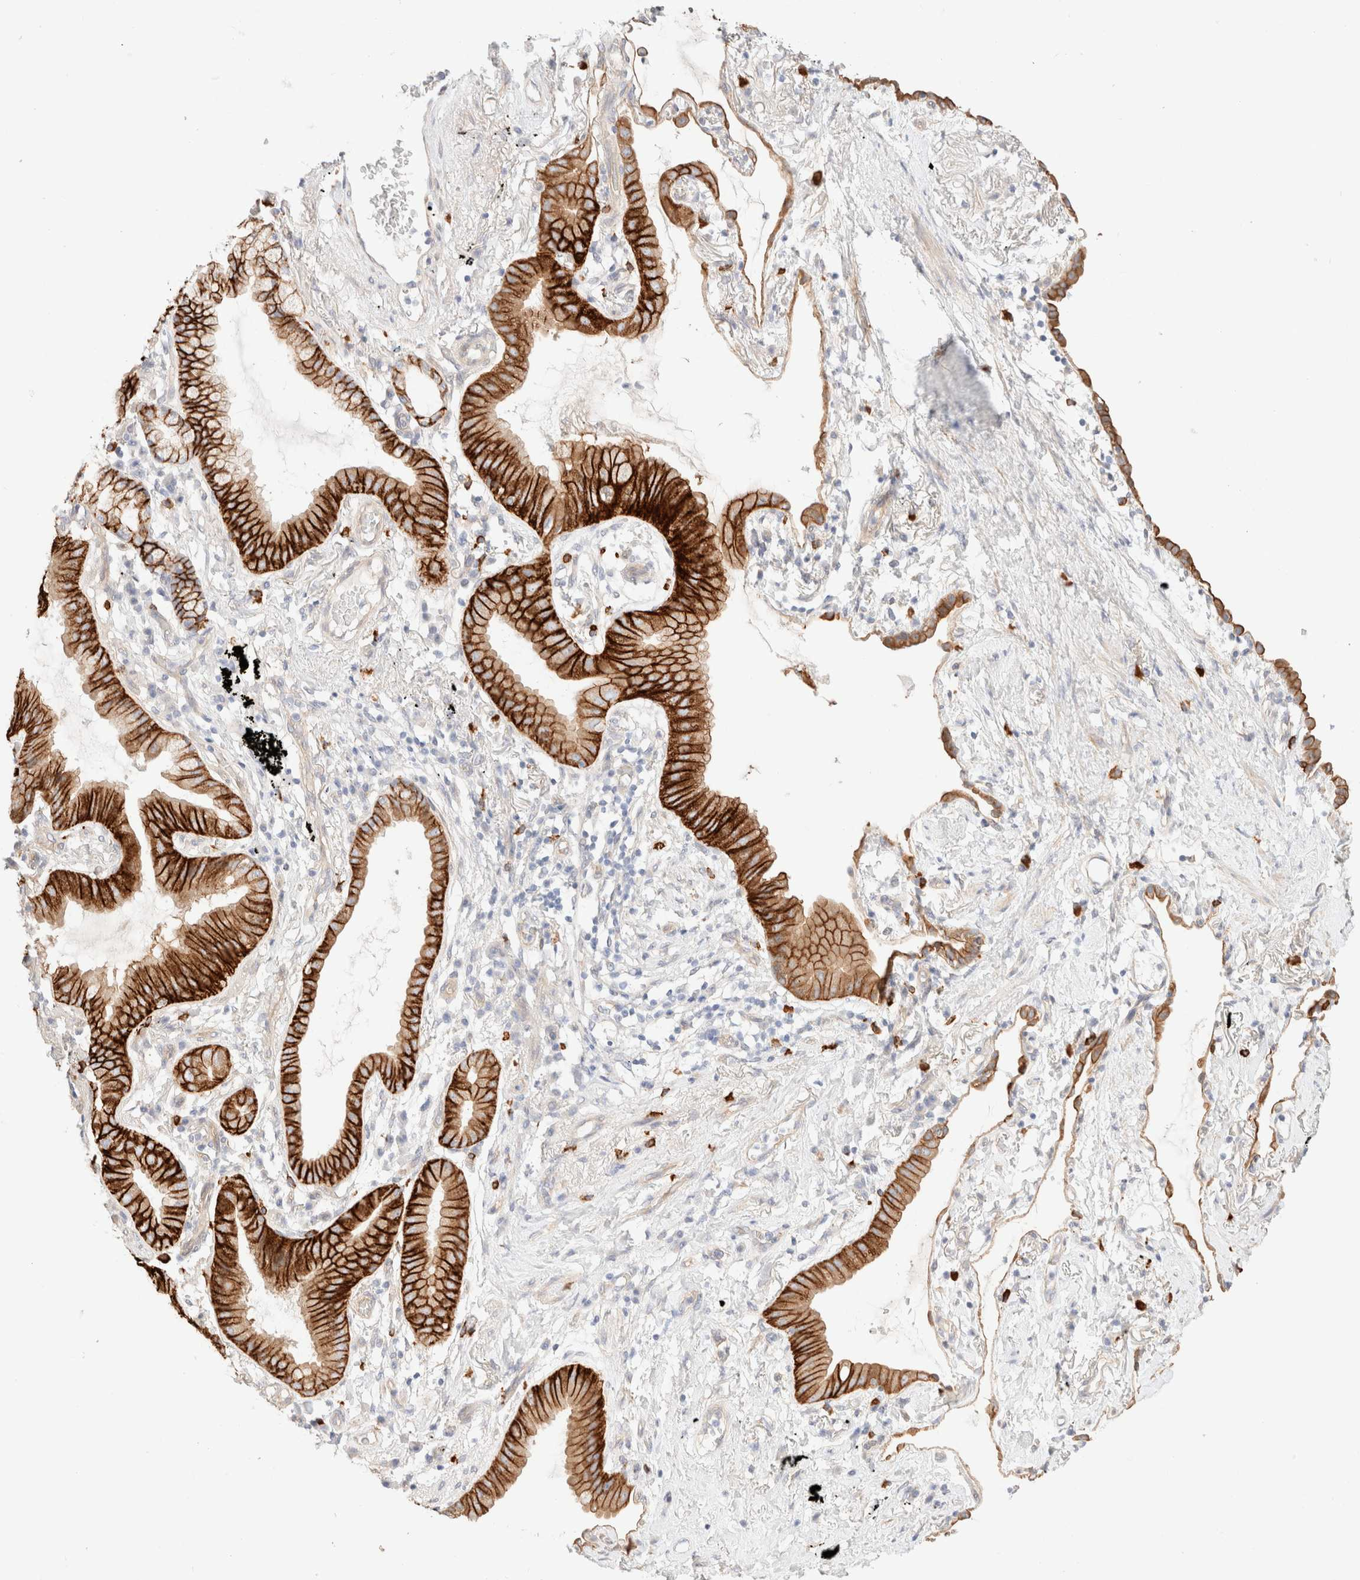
{"staining": {"intensity": "strong", "quantity": ">75%", "location": "cytoplasmic/membranous"}, "tissue": "lung cancer", "cell_type": "Tumor cells", "image_type": "cancer", "snomed": [{"axis": "morphology", "description": "Adenocarcinoma, NOS"}, {"axis": "topography", "description": "Lung"}], "caption": "Brown immunohistochemical staining in lung cancer (adenocarcinoma) exhibits strong cytoplasmic/membranous positivity in approximately >75% of tumor cells.", "gene": "NIBAN2", "patient": {"sex": "female", "age": 70}}